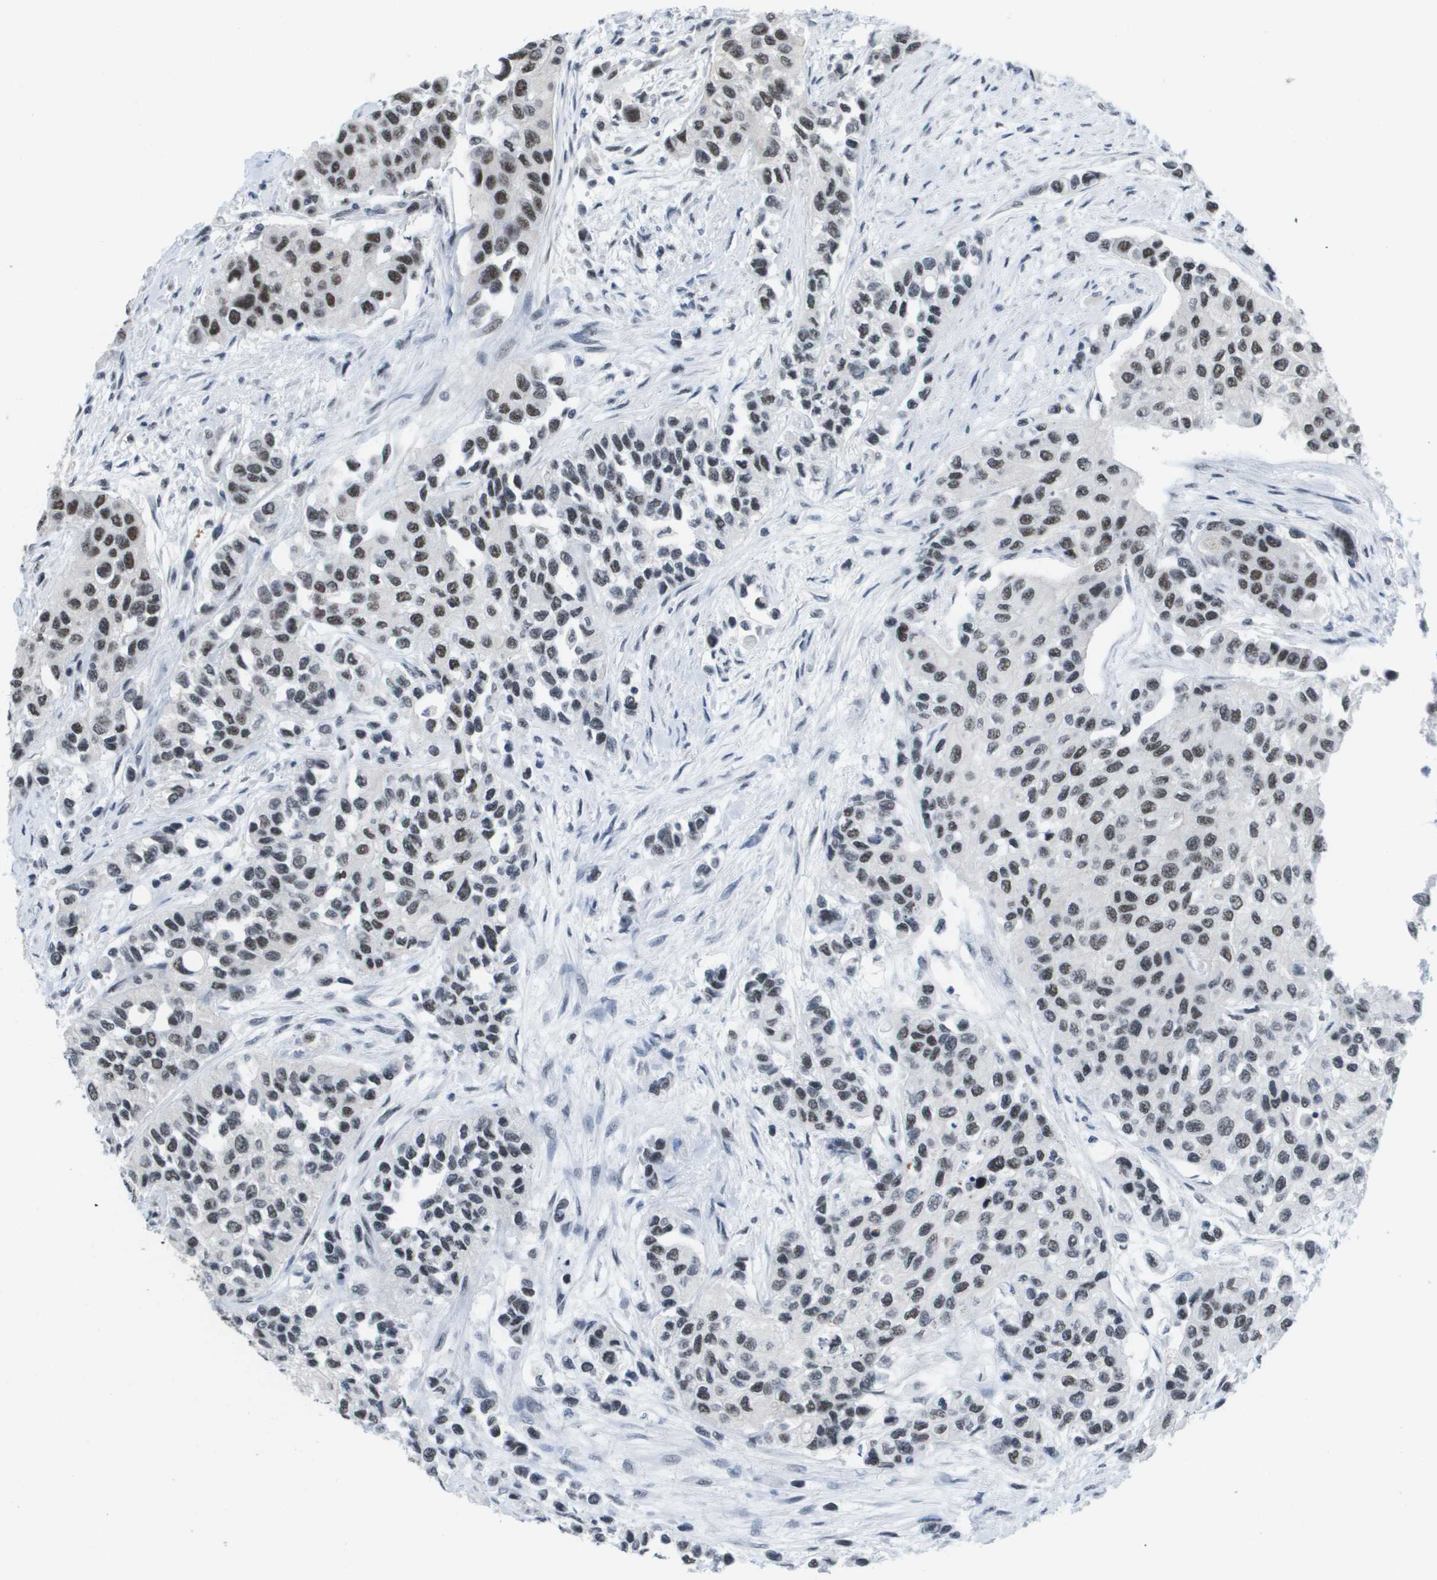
{"staining": {"intensity": "weak", "quantity": "25%-75%", "location": "nuclear"}, "tissue": "urothelial cancer", "cell_type": "Tumor cells", "image_type": "cancer", "snomed": [{"axis": "morphology", "description": "Urothelial carcinoma, High grade"}, {"axis": "topography", "description": "Urinary bladder"}], "caption": "Brown immunohistochemical staining in human urothelial cancer displays weak nuclear expression in about 25%-75% of tumor cells. (brown staining indicates protein expression, while blue staining denotes nuclei).", "gene": "ISY1", "patient": {"sex": "female", "age": 56}}